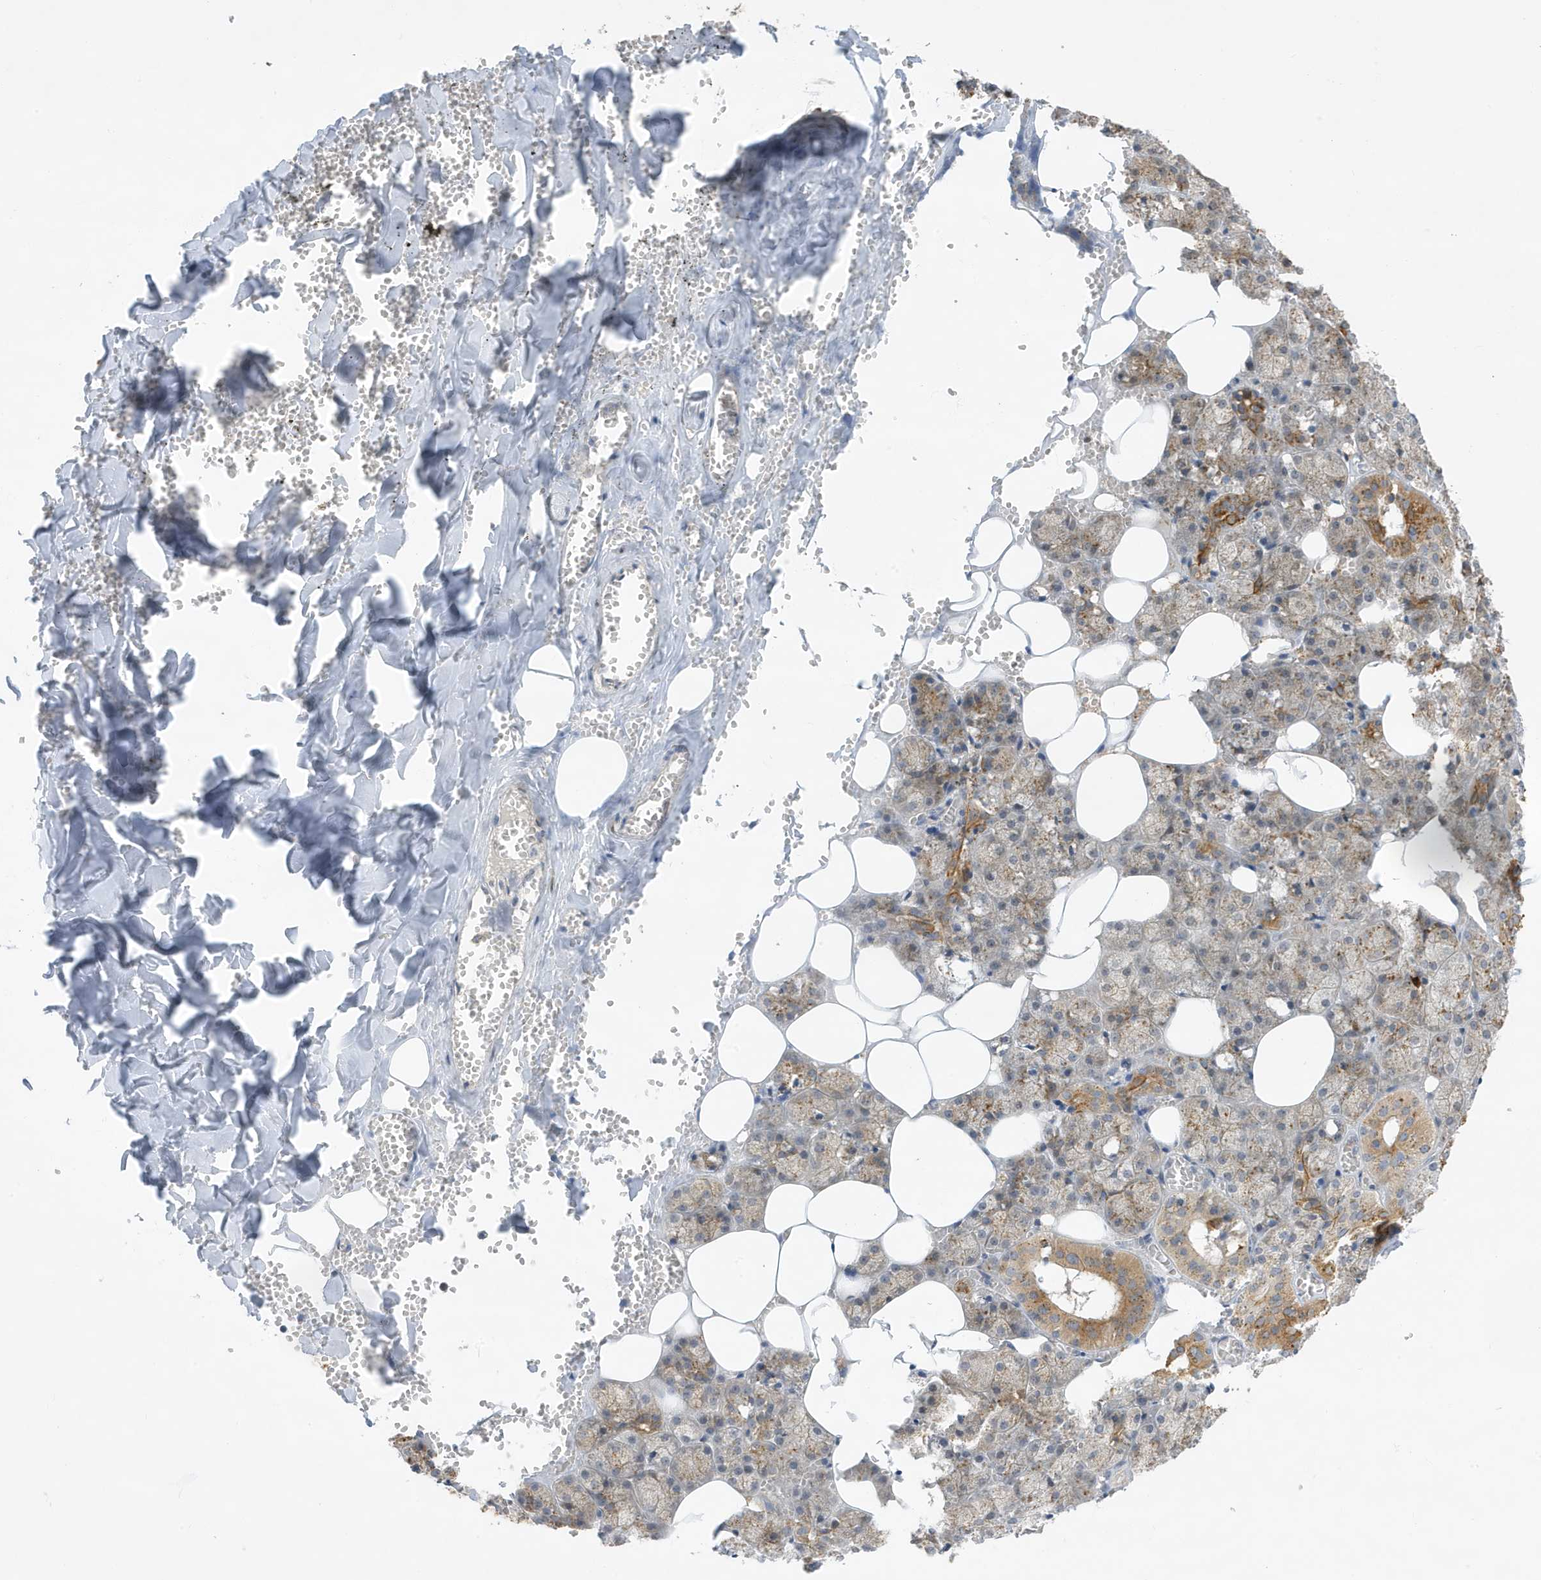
{"staining": {"intensity": "moderate", "quantity": ">75%", "location": "cytoplasmic/membranous"}, "tissue": "salivary gland", "cell_type": "Glandular cells", "image_type": "normal", "snomed": [{"axis": "morphology", "description": "Normal tissue, NOS"}, {"axis": "topography", "description": "Salivary gland"}], "caption": "Unremarkable salivary gland exhibits moderate cytoplasmic/membranous staining in about >75% of glandular cells, visualized by immunohistochemistry.", "gene": "ZNF507", "patient": {"sex": "male", "age": 62}}